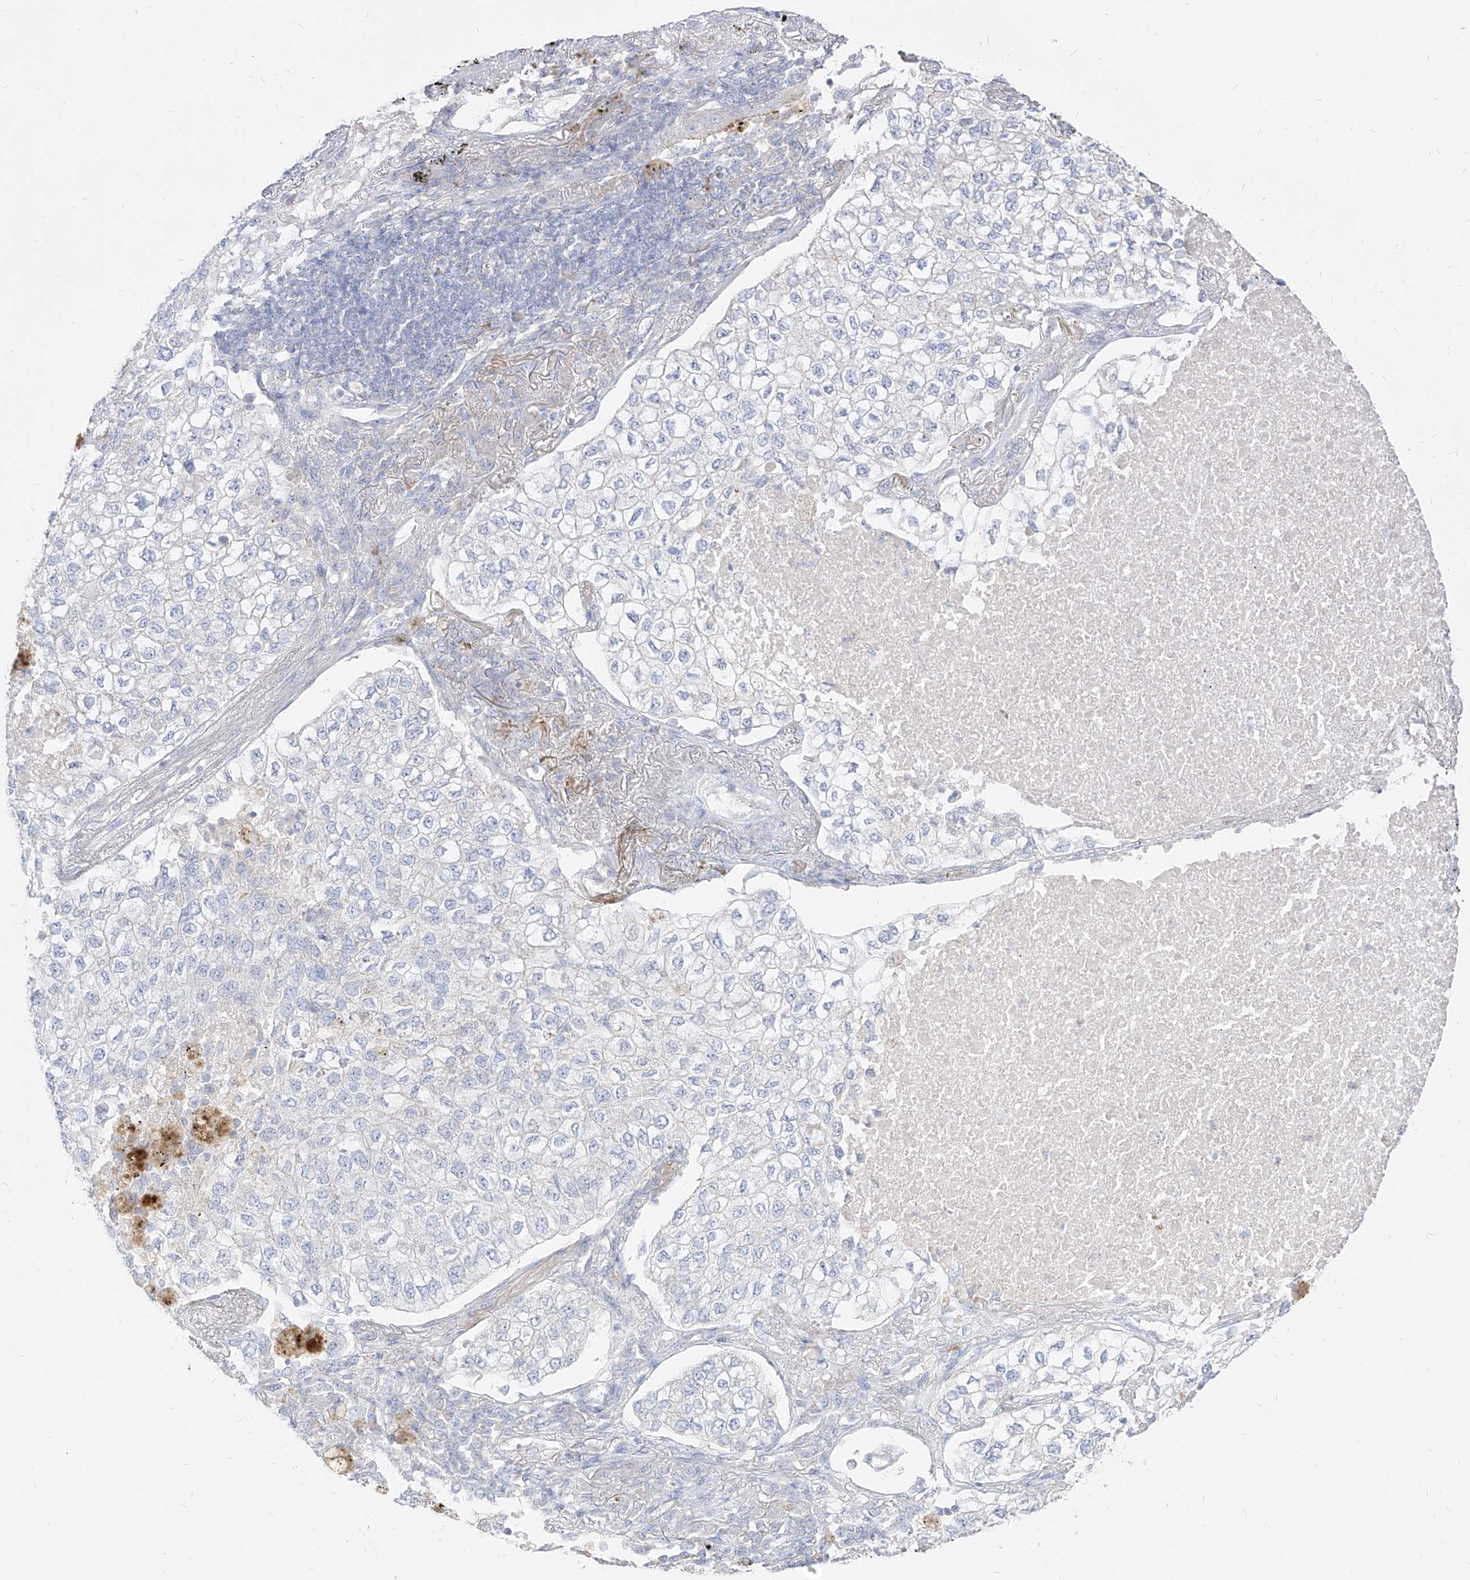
{"staining": {"intensity": "negative", "quantity": "none", "location": "none"}, "tissue": "lung cancer", "cell_type": "Tumor cells", "image_type": "cancer", "snomed": [{"axis": "morphology", "description": "Adenocarcinoma, NOS"}, {"axis": "topography", "description": "Lung"}], "caption": "A high-resolution image shows immunohistochemistry (IHC) staining of lung cancer, which reveals no significant staining in tumor cells.", "gene": "RBFOX3", "patient": {"sex": "male", "age": 63}}